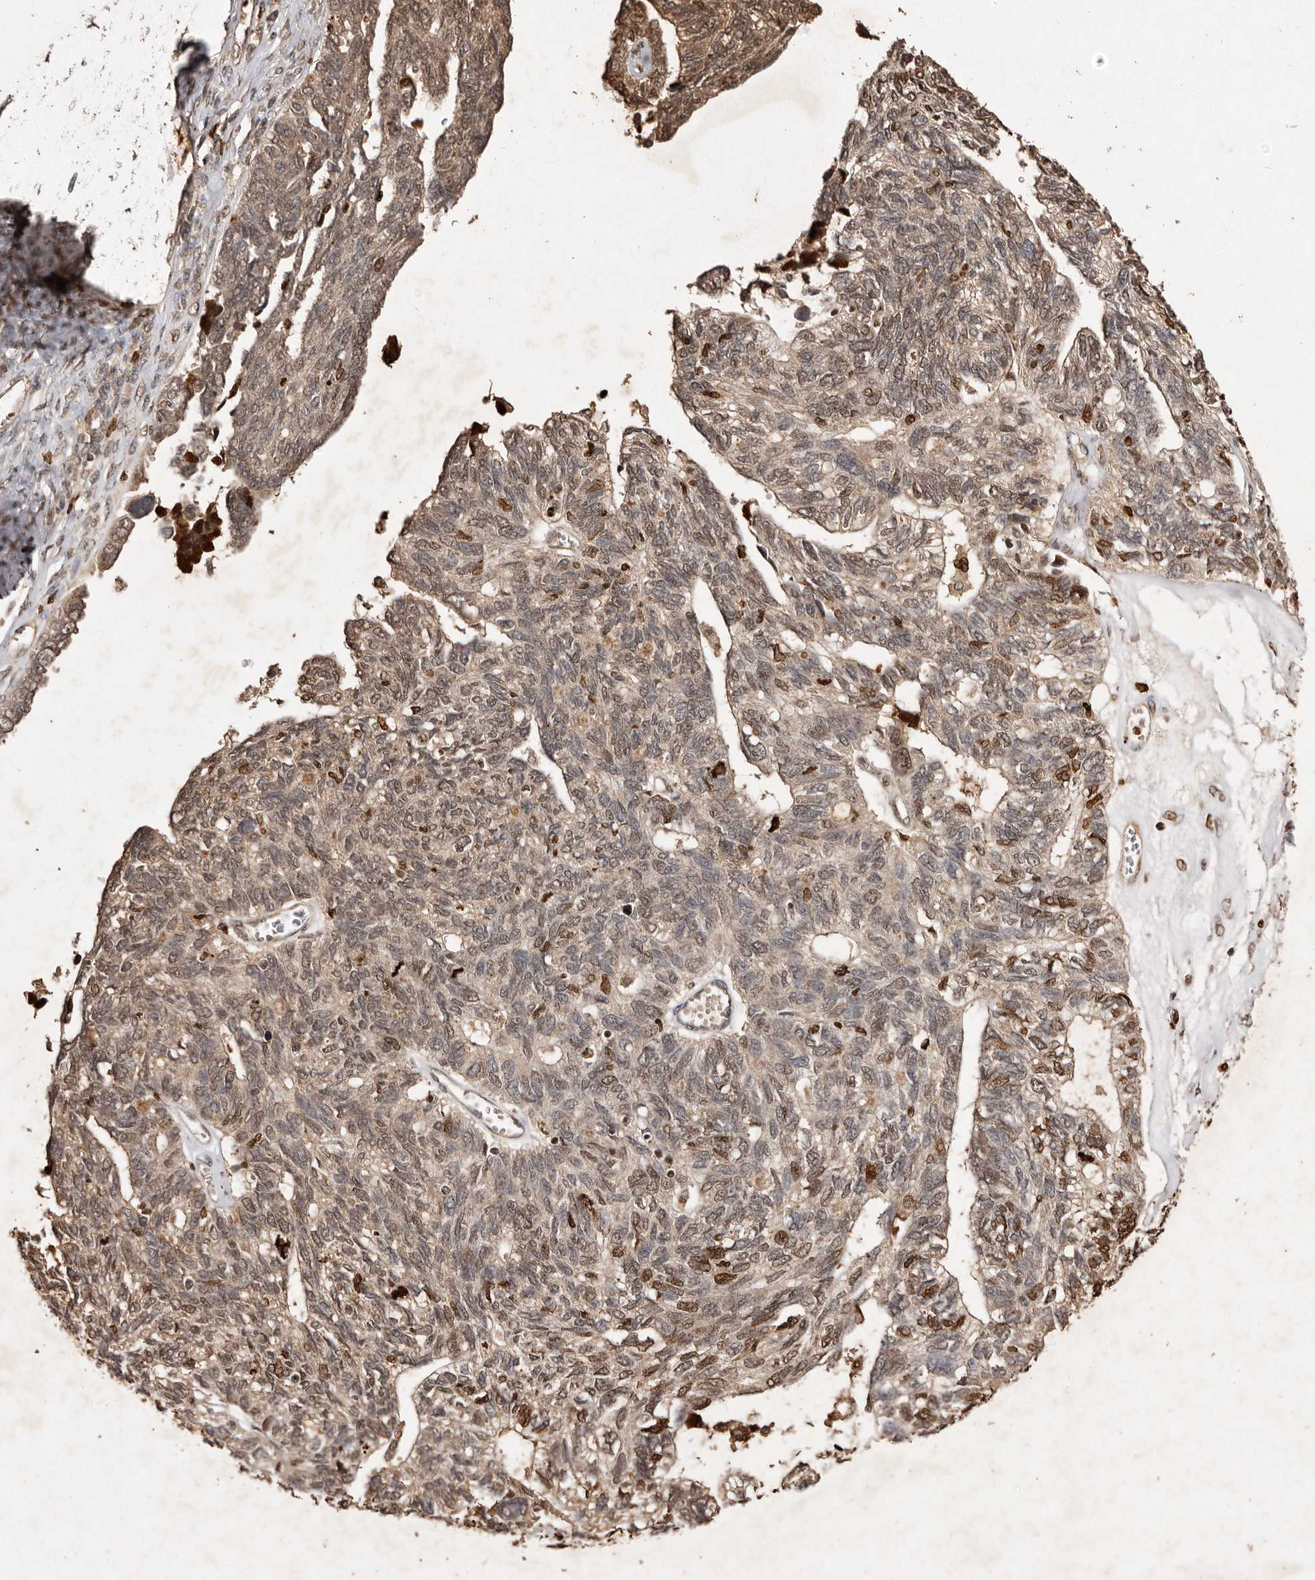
{"staining": {"intensity": "moderate", "quantity": ">75%", "location": "cytoplasmic/membranous,nuclear"}, "tissue": "ovarian cancer", "cell_type": "Tumor cells", "image_type": "cancer", "snomed": [{"axis": "morphology", "description": "Cystadenocarcinoma, serous, NOS"}, {"axis": "topography", "description": "Ovary"}], "caption": "Immunohistochemistry of ovarian serous cystadenocarcinoma reveals medium levels of moderate cytoplasmic/membranous and nuclear expression in approximately >75% of tumor cells.", "gene": "NOTCH1", "patient": {"sex": "female", "age": 79}}